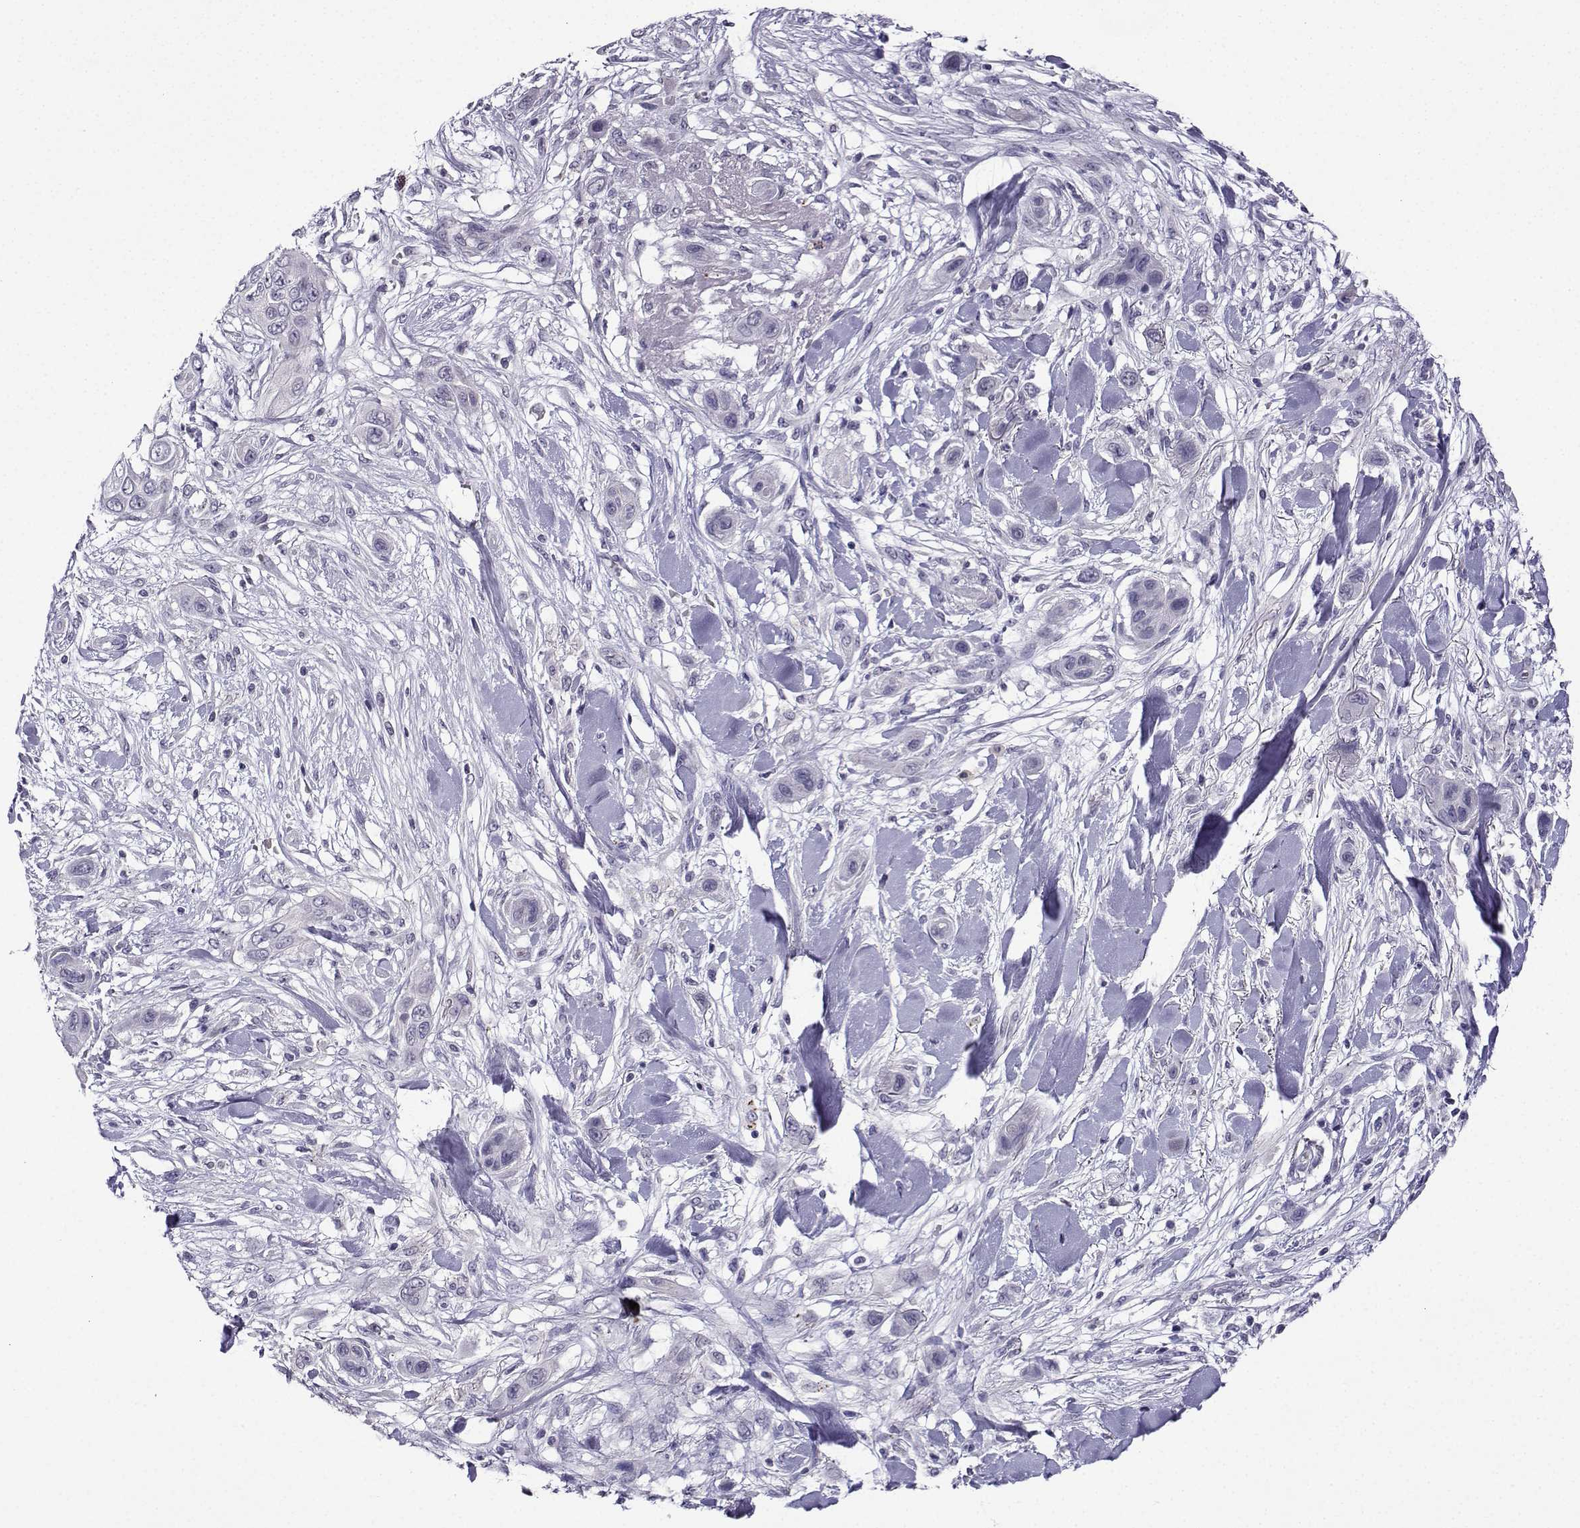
{"staining": {"intensity": "negative", "quantity": "none", "location": "none"}, "tissue": "skin cancer", "cell_type": "Tumor cells", "image_type": "cancer", "snomed": [{"axis": "morphology", "description": "Squamous cell carcinoma, NOS"}, {"axis": "topography", "description": "Skin"}], "caption": "There is no significant expression in tumor cells of skin squamous cell carcinoma.", "gene": "LRFN2", "patient": {"sex": "male", "age": 79}}